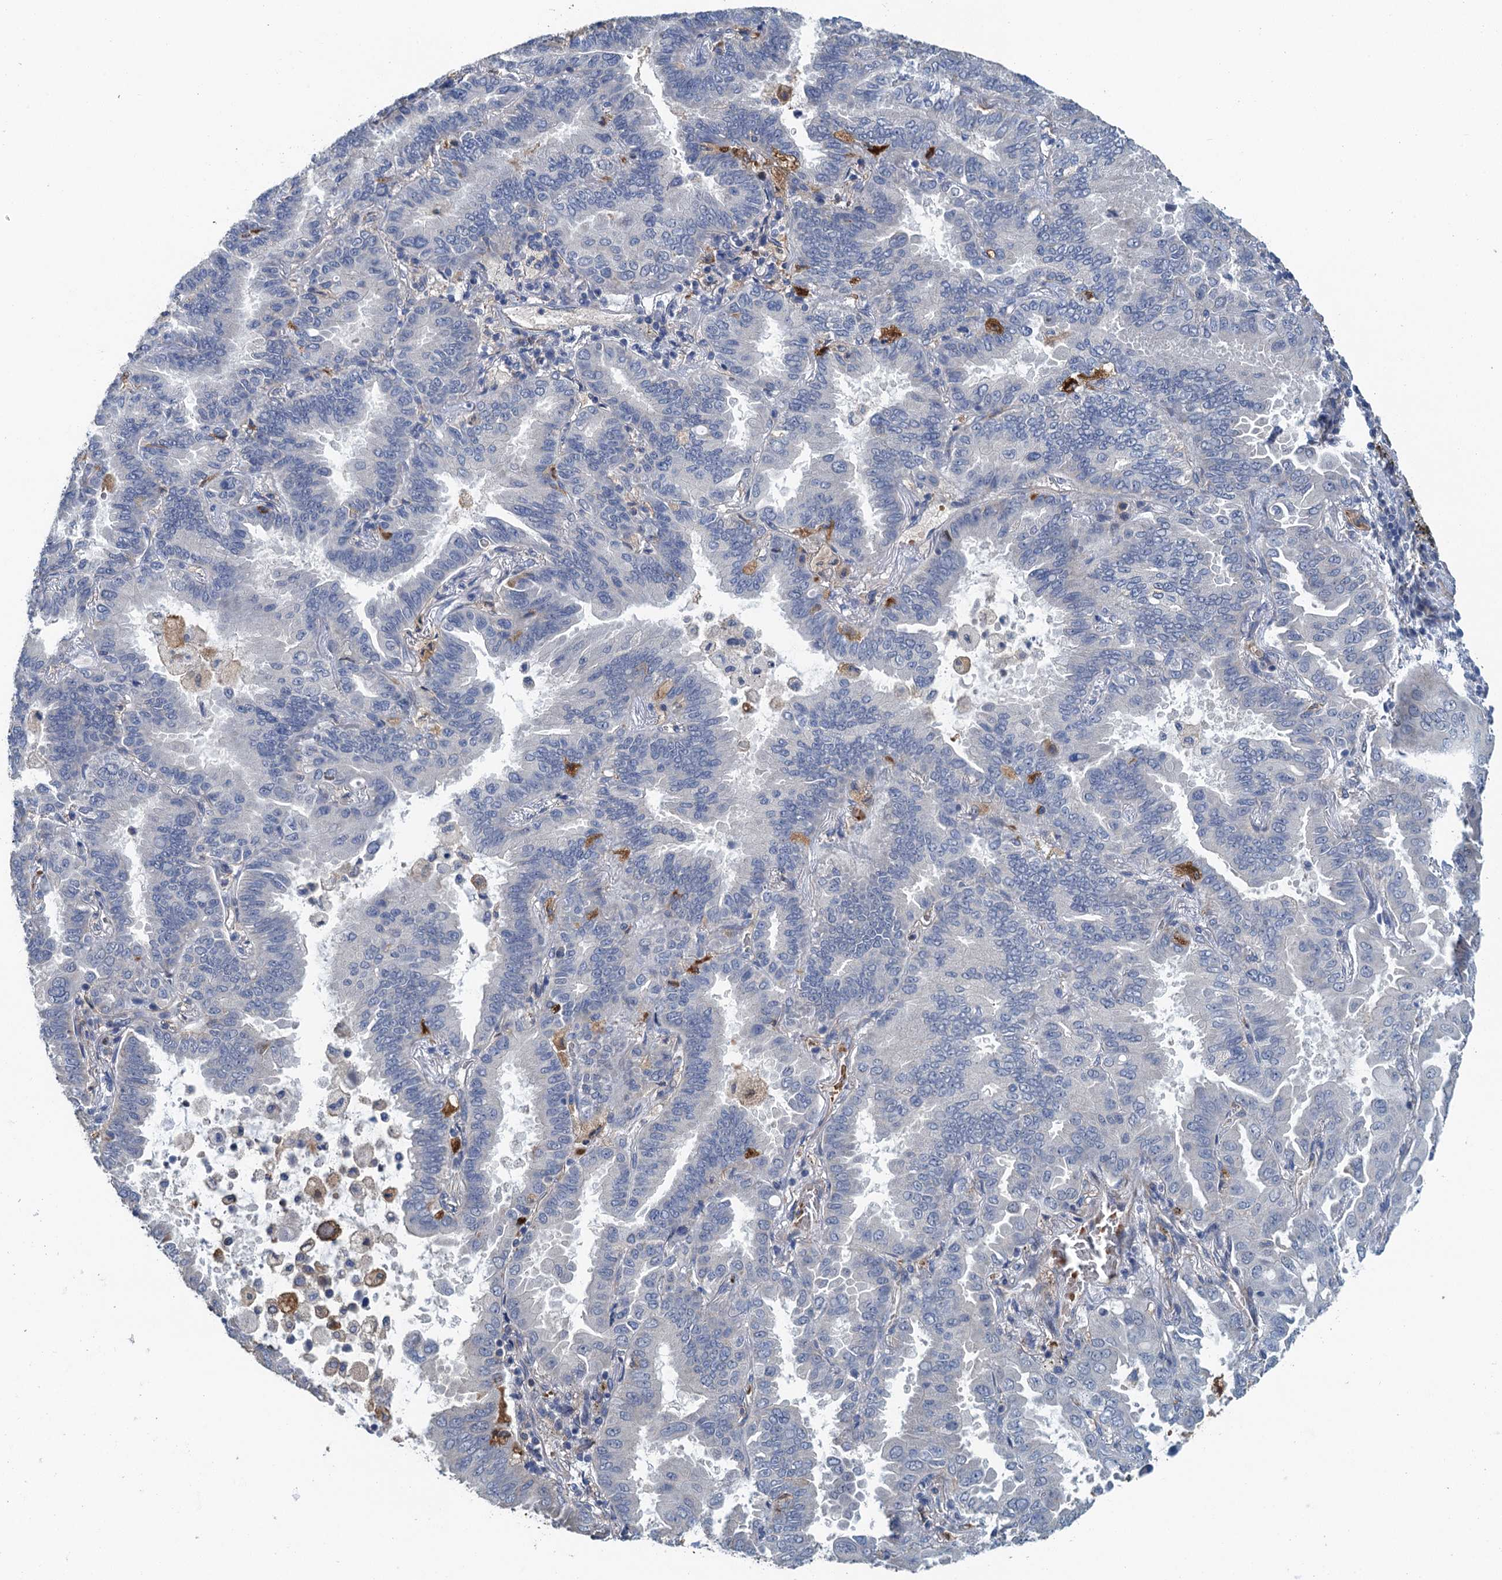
{"staining": {"intensity": "negative", "quantity": "none", "location": "none"}, "tissue": "lung cancer", "cell_type": "Tumor cells", "image_type": "cancer", "snomed": [{"axis": "morphology", "description": "Adenocarcinoma, NOS"}, {"axis": "topography", "description": "Lung"}], "caption": "The immunohistochemistry micrograph has no significant expression in tumor cells of lung cancer (adenocarcinoma) tissue.", "gene": "RSAD2", "patient": {"sex": "male", "age": 64}}